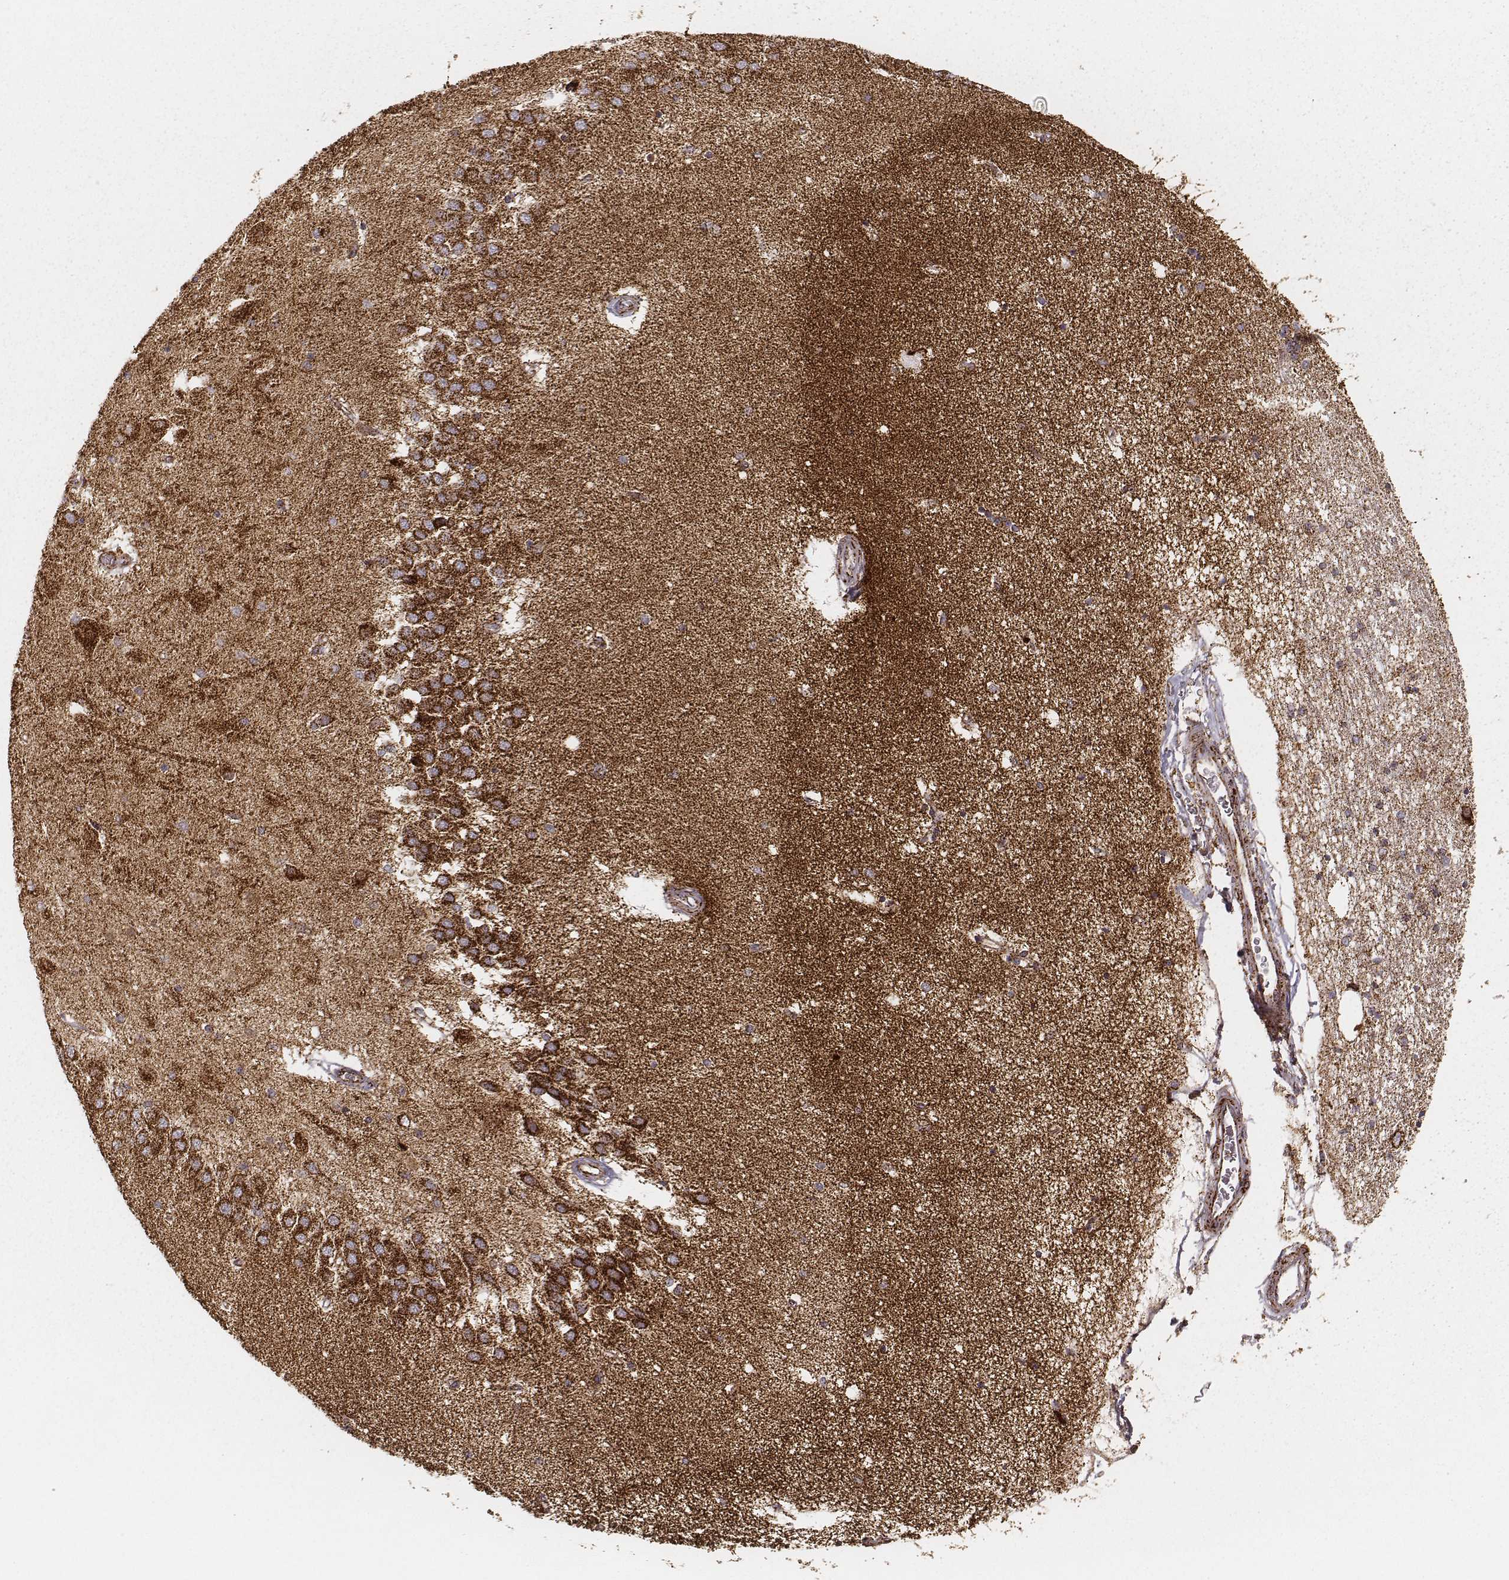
{"staining": {"intensity": "strong", "quantity": ">75%", "location": "cytoplasmic/membranous"}, "tissue": "hippocampus", "cell_type": "Glial cells", "image_type": "normal", "snomed": [{"axis": "morphology", "description": "Normal tissue, NOS"}, {"axis": "topography", "description": "Hippocampus"}], "caption": "Protein staining of unremarkable hippocampus displays strong cytoplasmic/membranous expression in about >75% of glial cells.", "gene": "CS", "patient": {"sex": "female", "age": 54}}